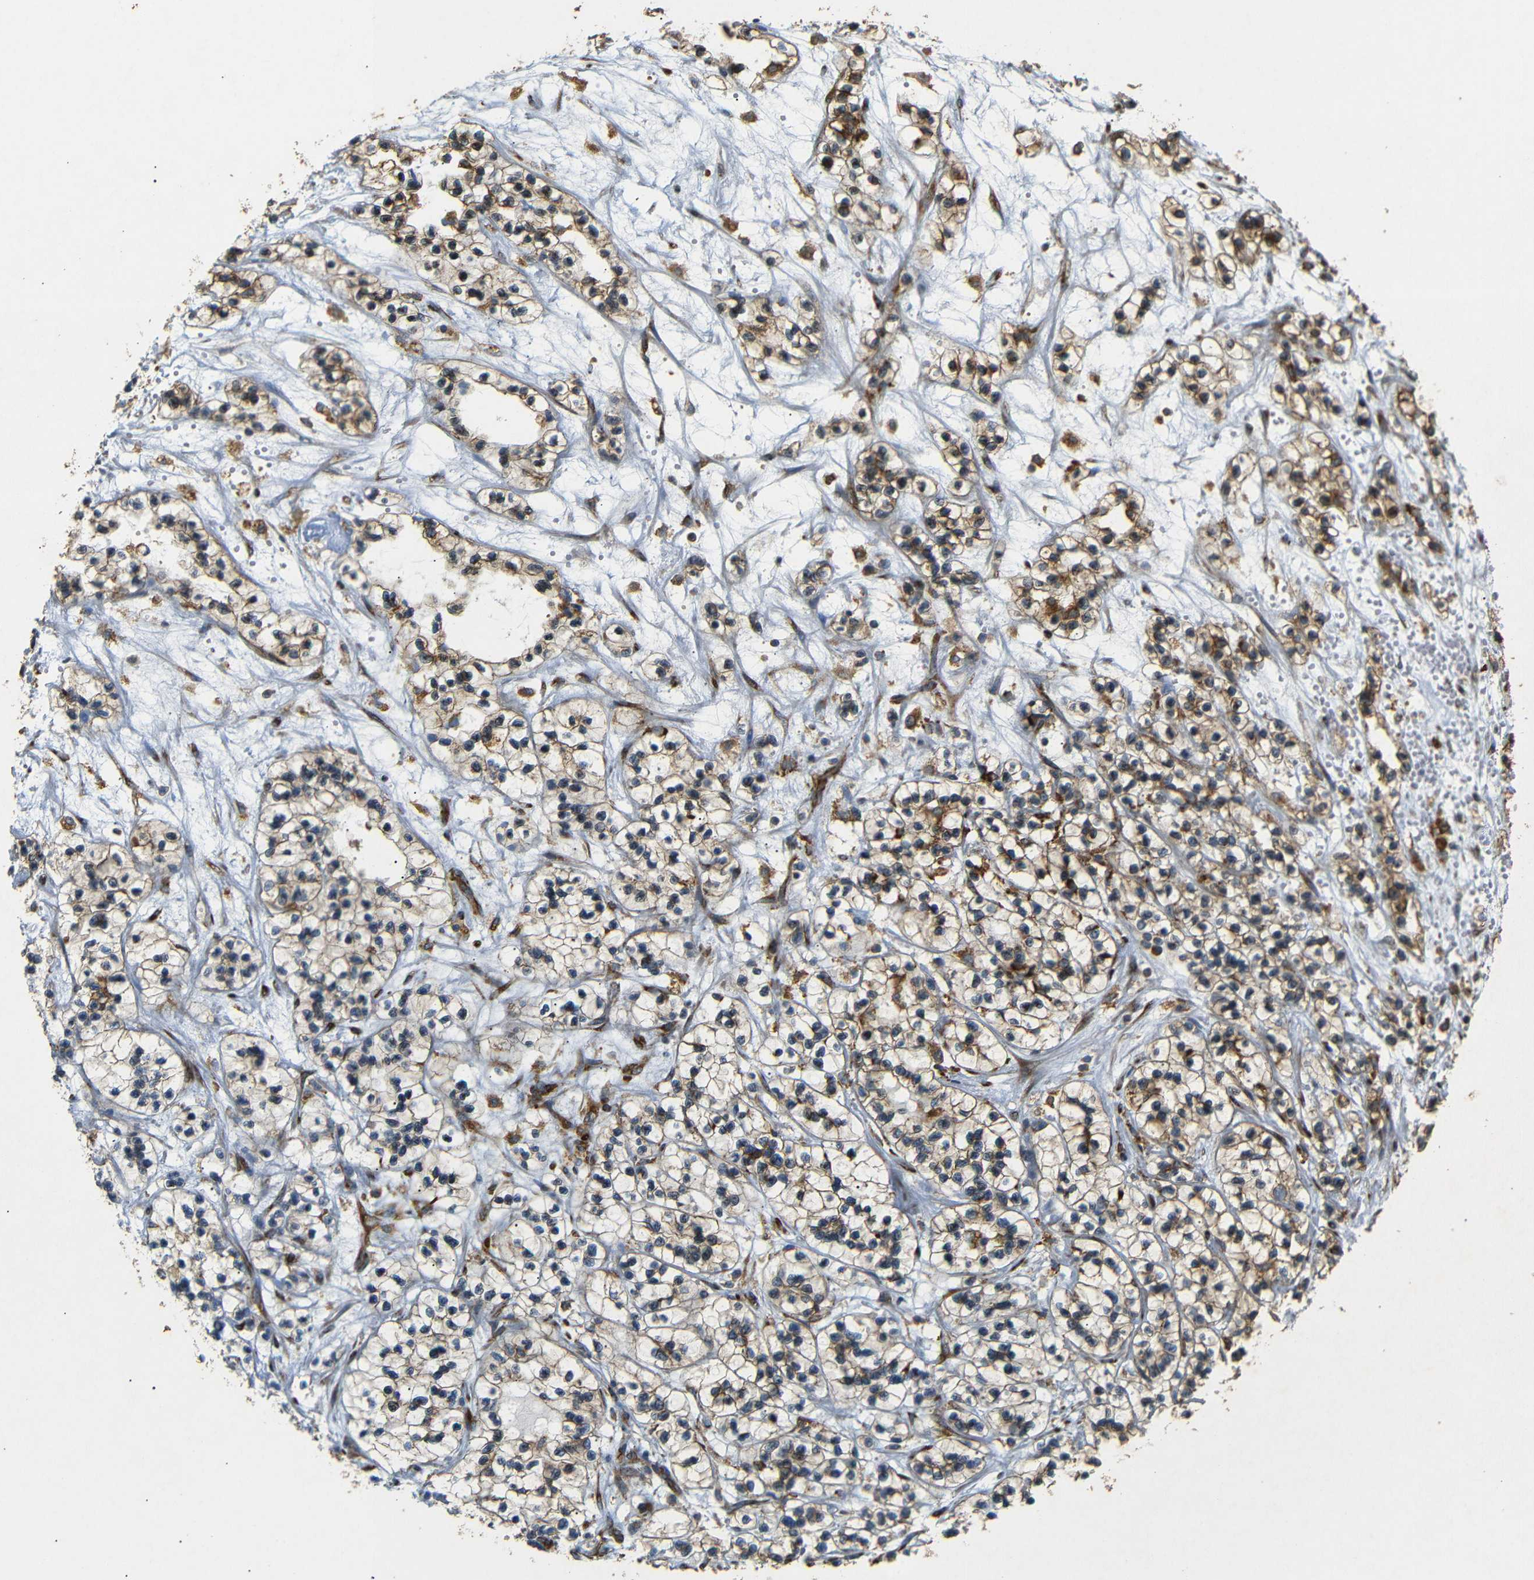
{"staining": {"intensity": "moderate", "quantity": ">75%", "location": "cytoplasmic/membranous"}, "tissue": "renal cancer", "cell_type": "Tumor cells", "image_type": "cancer", "snomed": [{"axis": "morphology", "description": "Adenocarcinoma, NOS"}, {"axis": "topography", "description": "Kidney"}], "caption": "Renal cancer stained for a protein (brown) reveals moderate cytoplasmic/membranous positive staining in about >75% of tumor cells.", "gene": "BTF3", "patient": {"sex": "female", "age": 57}}